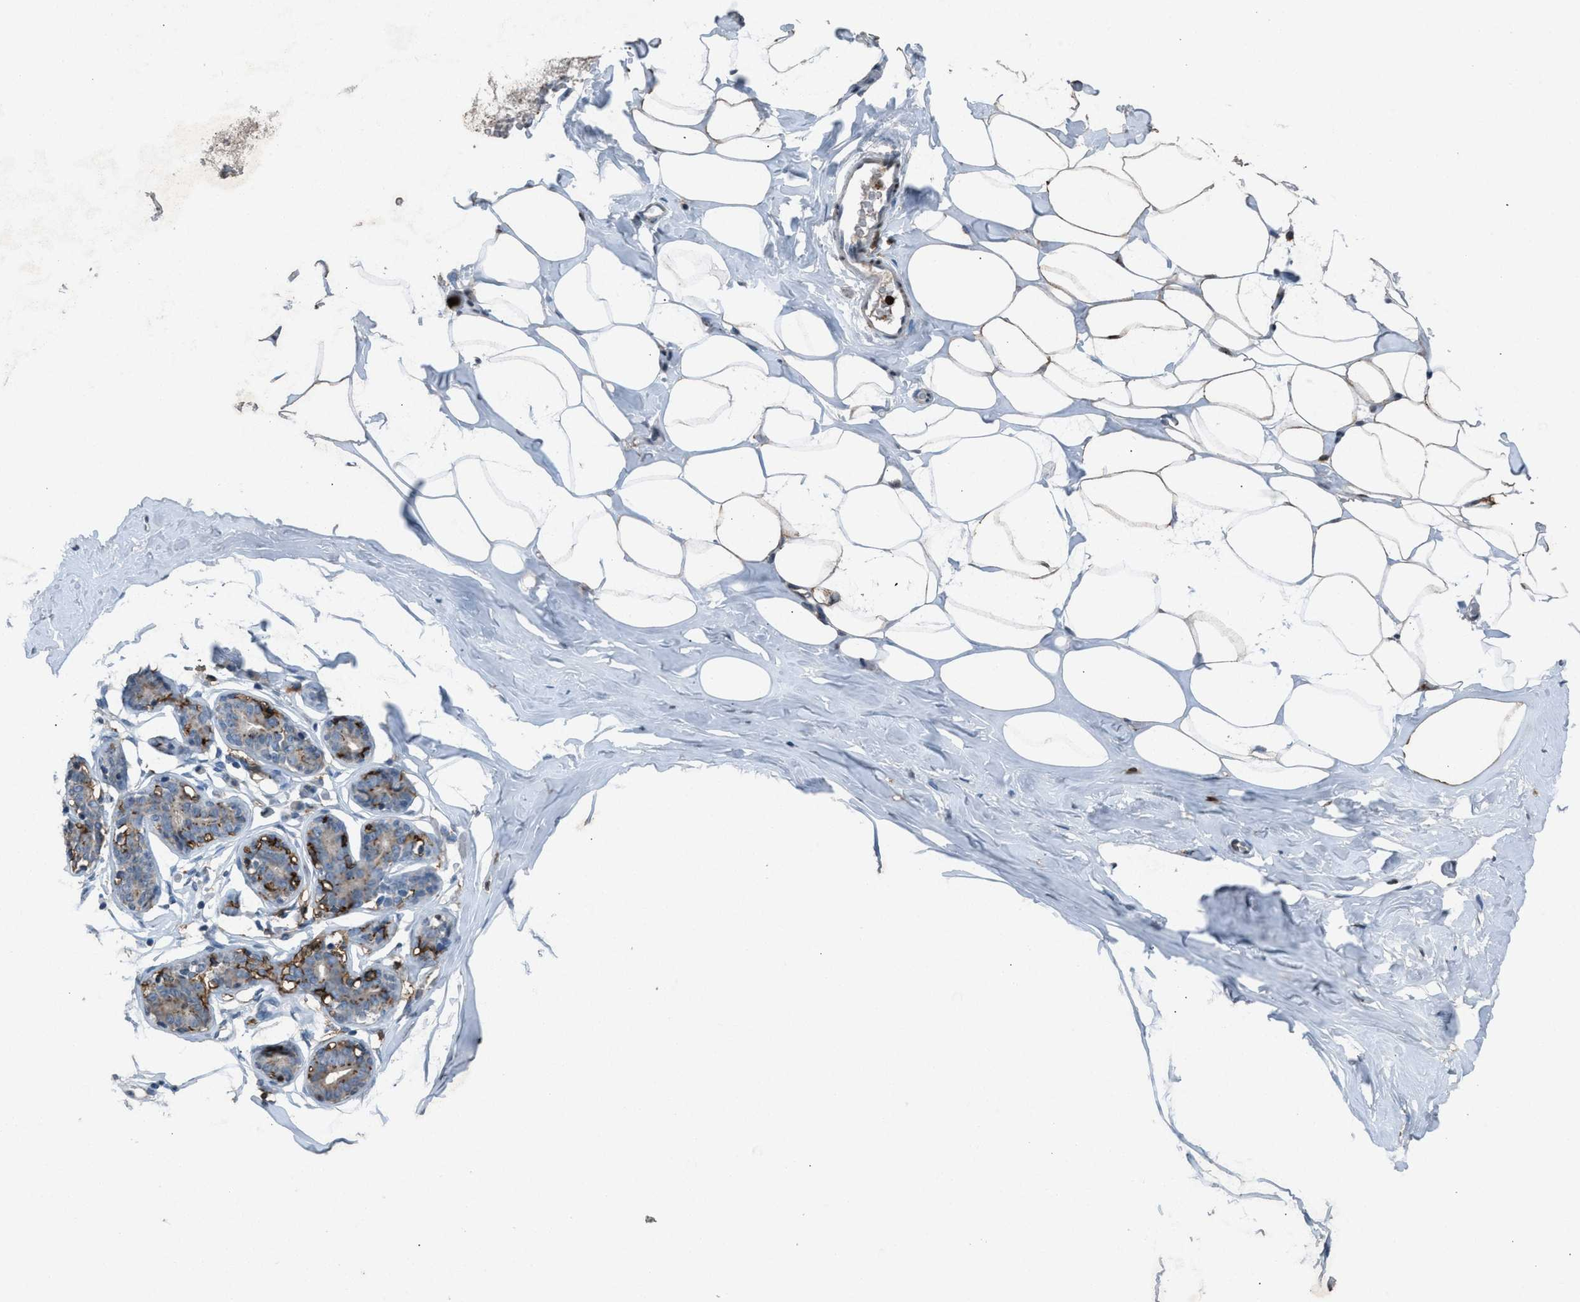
{"staining": {"intensity": "weak", "quantity": ">75%", "location": "cytoplasmic/membranous"}, "tissue": "adipose tissue", "cell_type": "Adipocytes", "image_type": "normal", "snomed": [{"axis": "morphology", "description": "Normal tissue, NOS"}, {"axis": "morphology", "description": "Fibrosis, NOS"}, {"axis": "topography", "description": "Breast"}, {"axis": "topography", "description": "Adipose tissue"}], "caption": "Adipocytes exhibit low levels of weak cytoplasmic/membranous staining in approximately >75% of cells in normal adipose tissue. (Brightfield microscopy of DAB IHC at high magnification).", "gene": "FCER1G", "patient": {"sex": "female", "age": 39}}